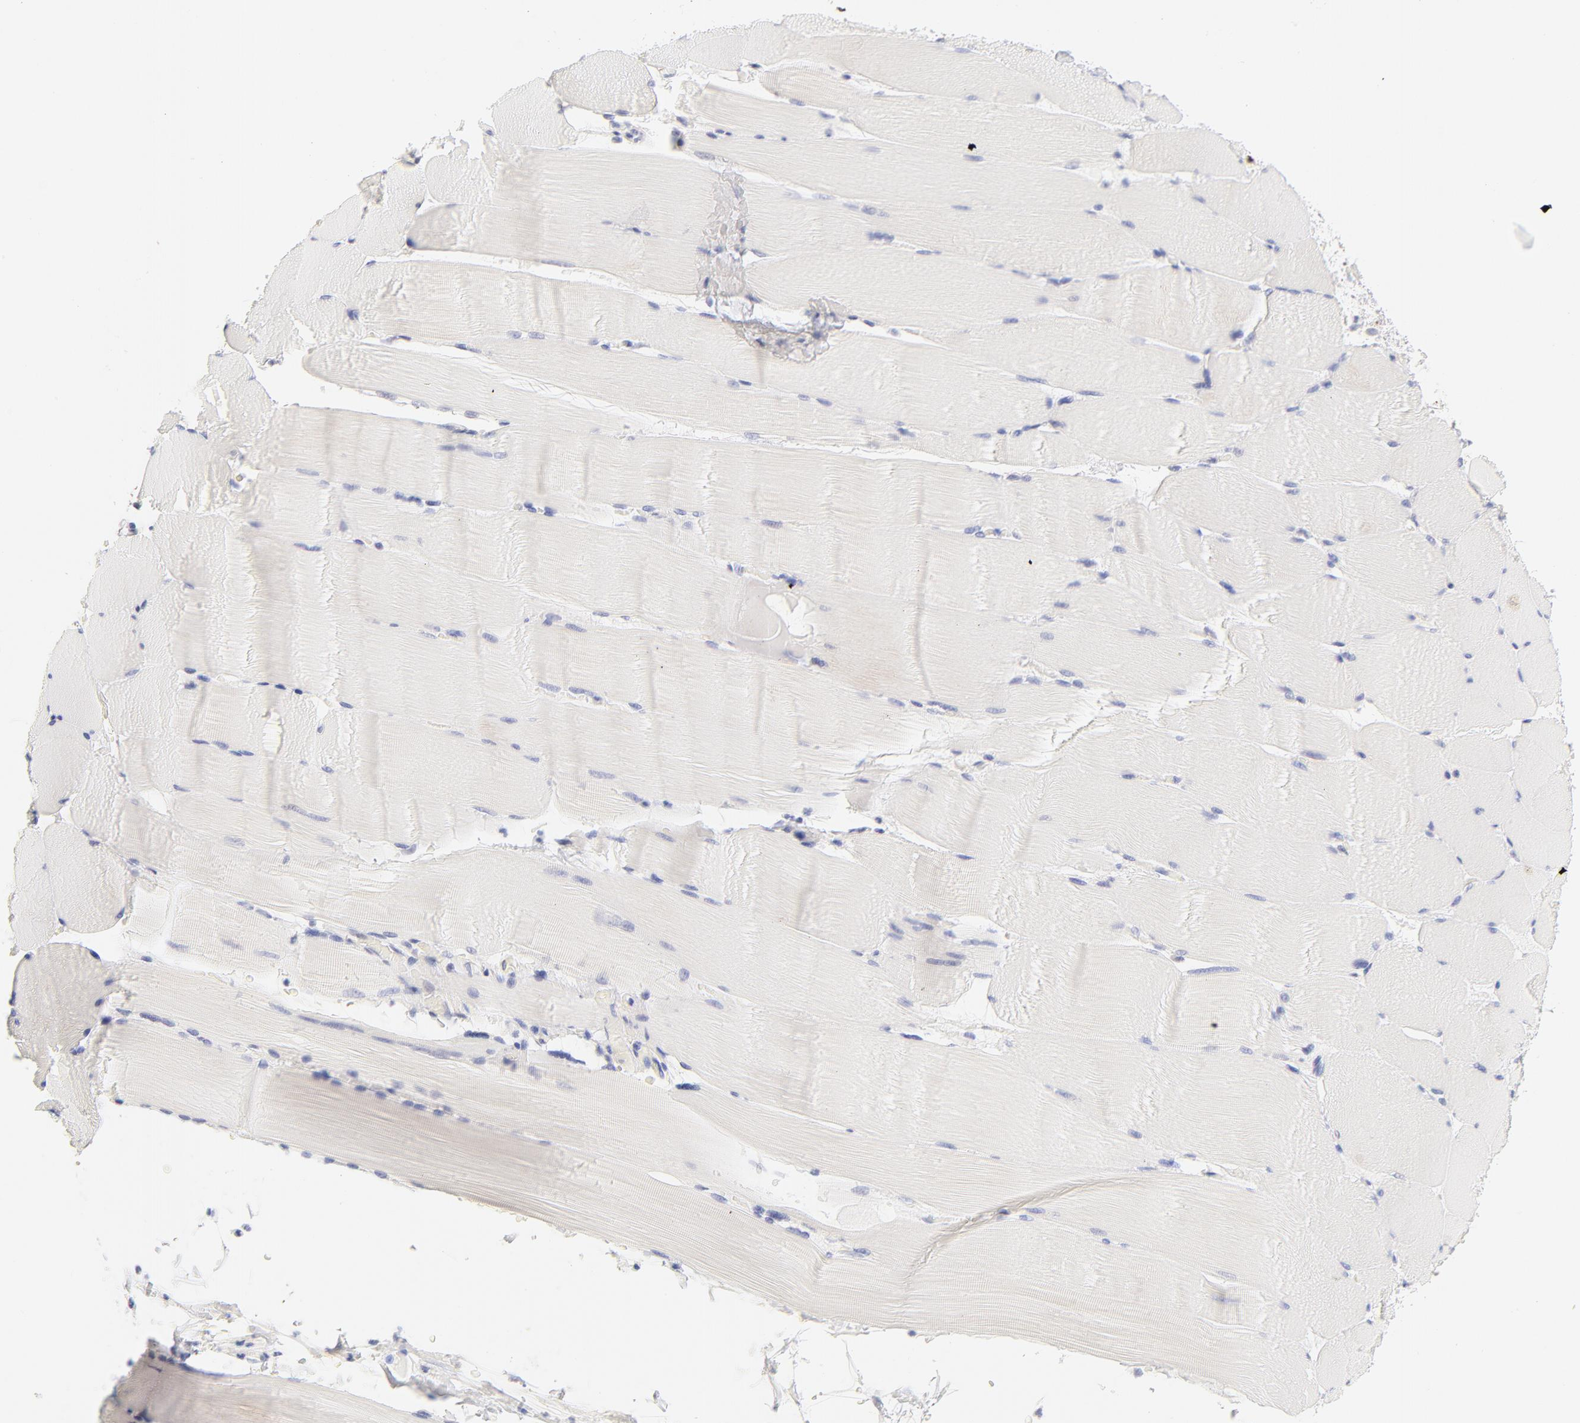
{"staining": {"intensity": "negative", "quantity": "none", "location": "none"}, "tissue": "skeletal muscle", "cell_type": "Myocytes", "image_type": "normal", "snomed": [{"axis": "morphology", "description": "Normal tissue, NOS"}, {"axis": "topography", "description": "Skeletal muscle"}], "caption": "IHC micrograph of normal skeletal muscle stained for a protein (brown), which shows no staining in myocytes.", "gene": "NPNT", "patient": {"sex": "male", "age": 62}}